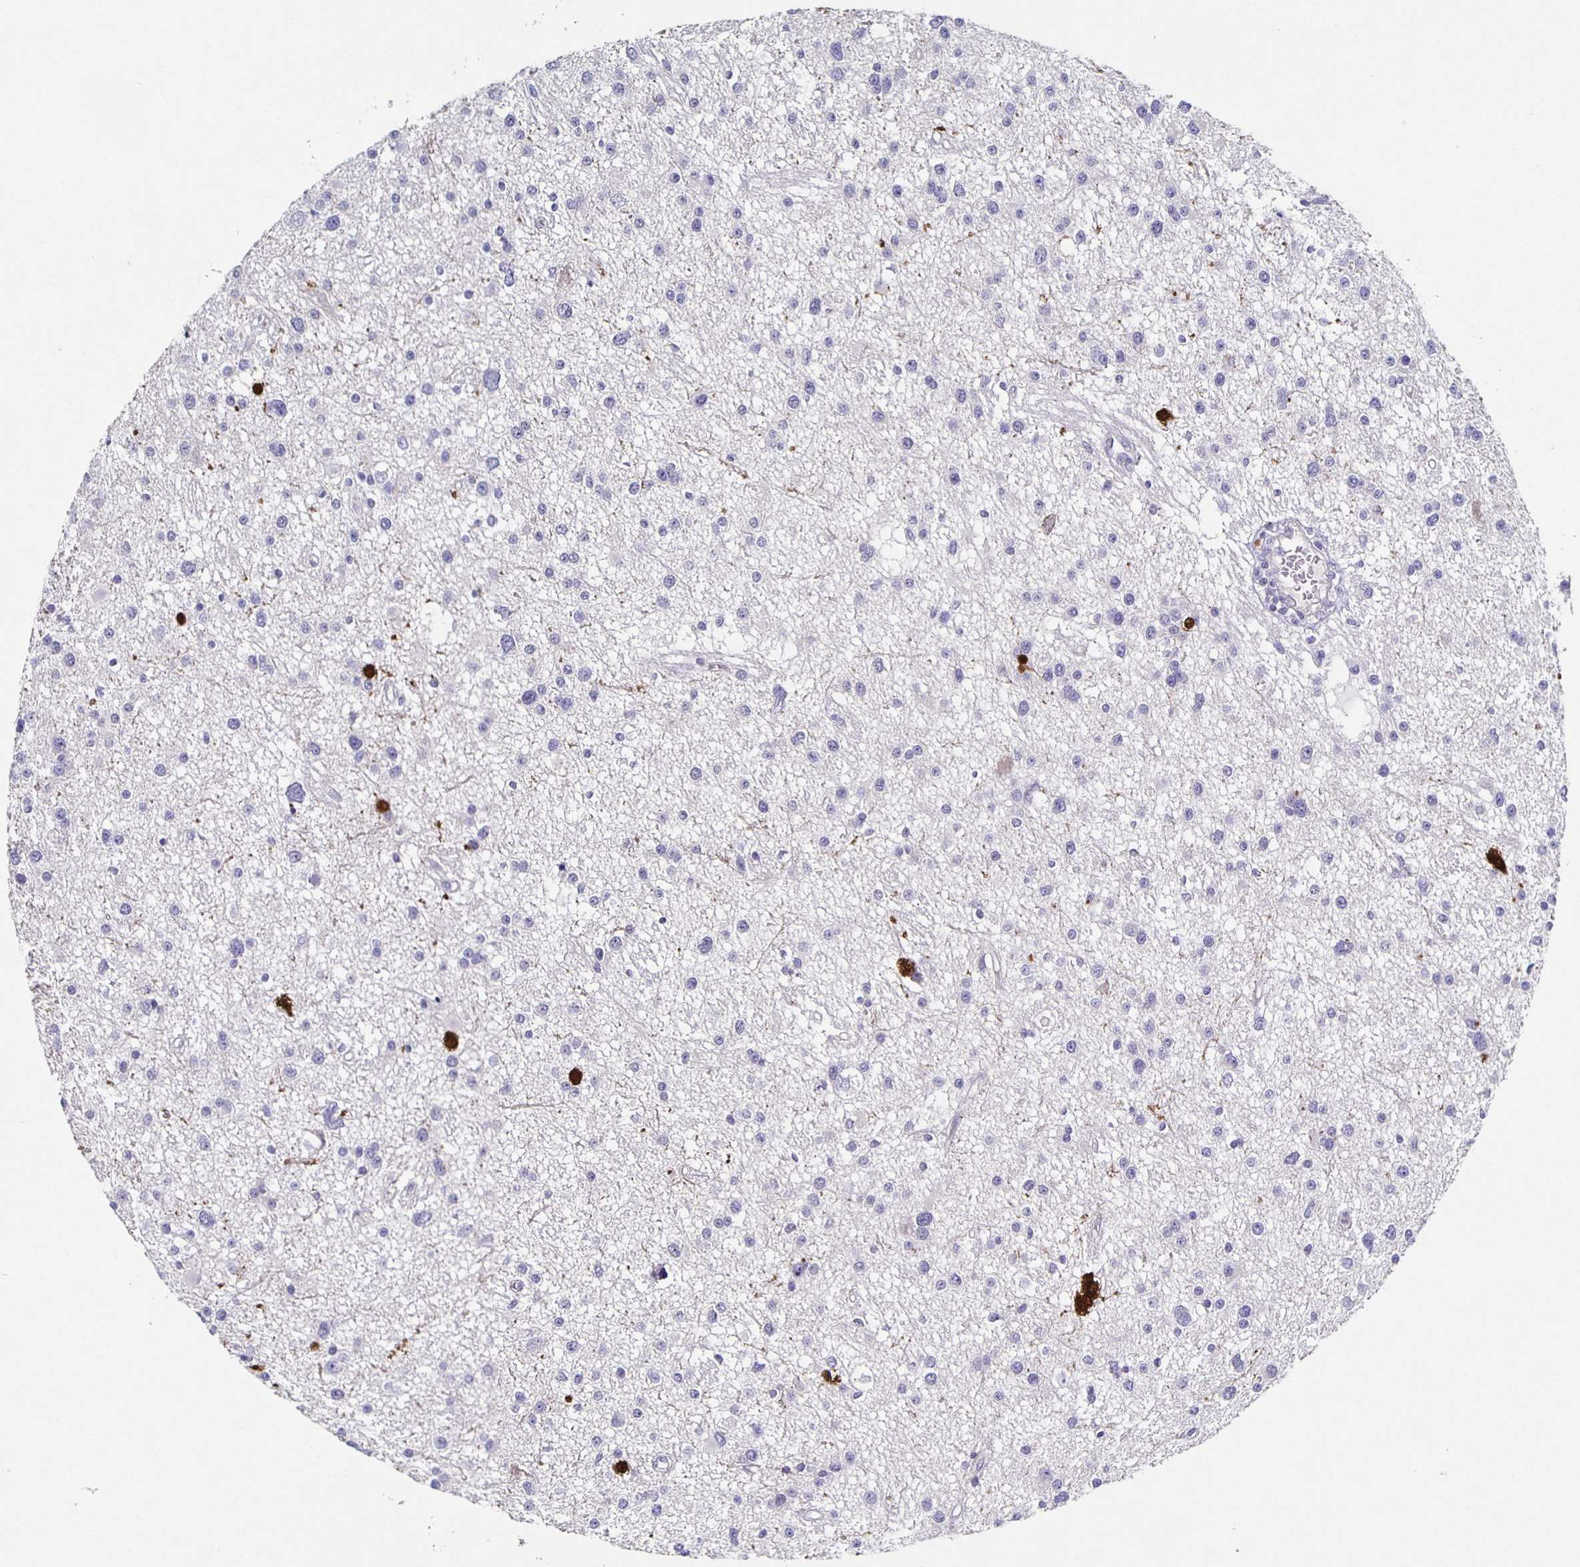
{"staining": {"intensity": "negative", "quantity": "none", "location": "none"}, "tissue": "glioma", "cell_type": "Tumor cells", "image_type": "cancer", "snomed": [{"axis": "morphology", "description": "Glioma, malignant, High grade"}, {"axis": "topography", "description": "Brain"}], "caption": "A photomicrograph of malignant glioma (high-grade) stained for a protein shows no brown staining in tumor cells. (Brightfield microscopy of DAB immunohistochemistry (IHC) at high magnification).", "gene": "CARNS1", "patient": {"sex": "male", "age": 54}}